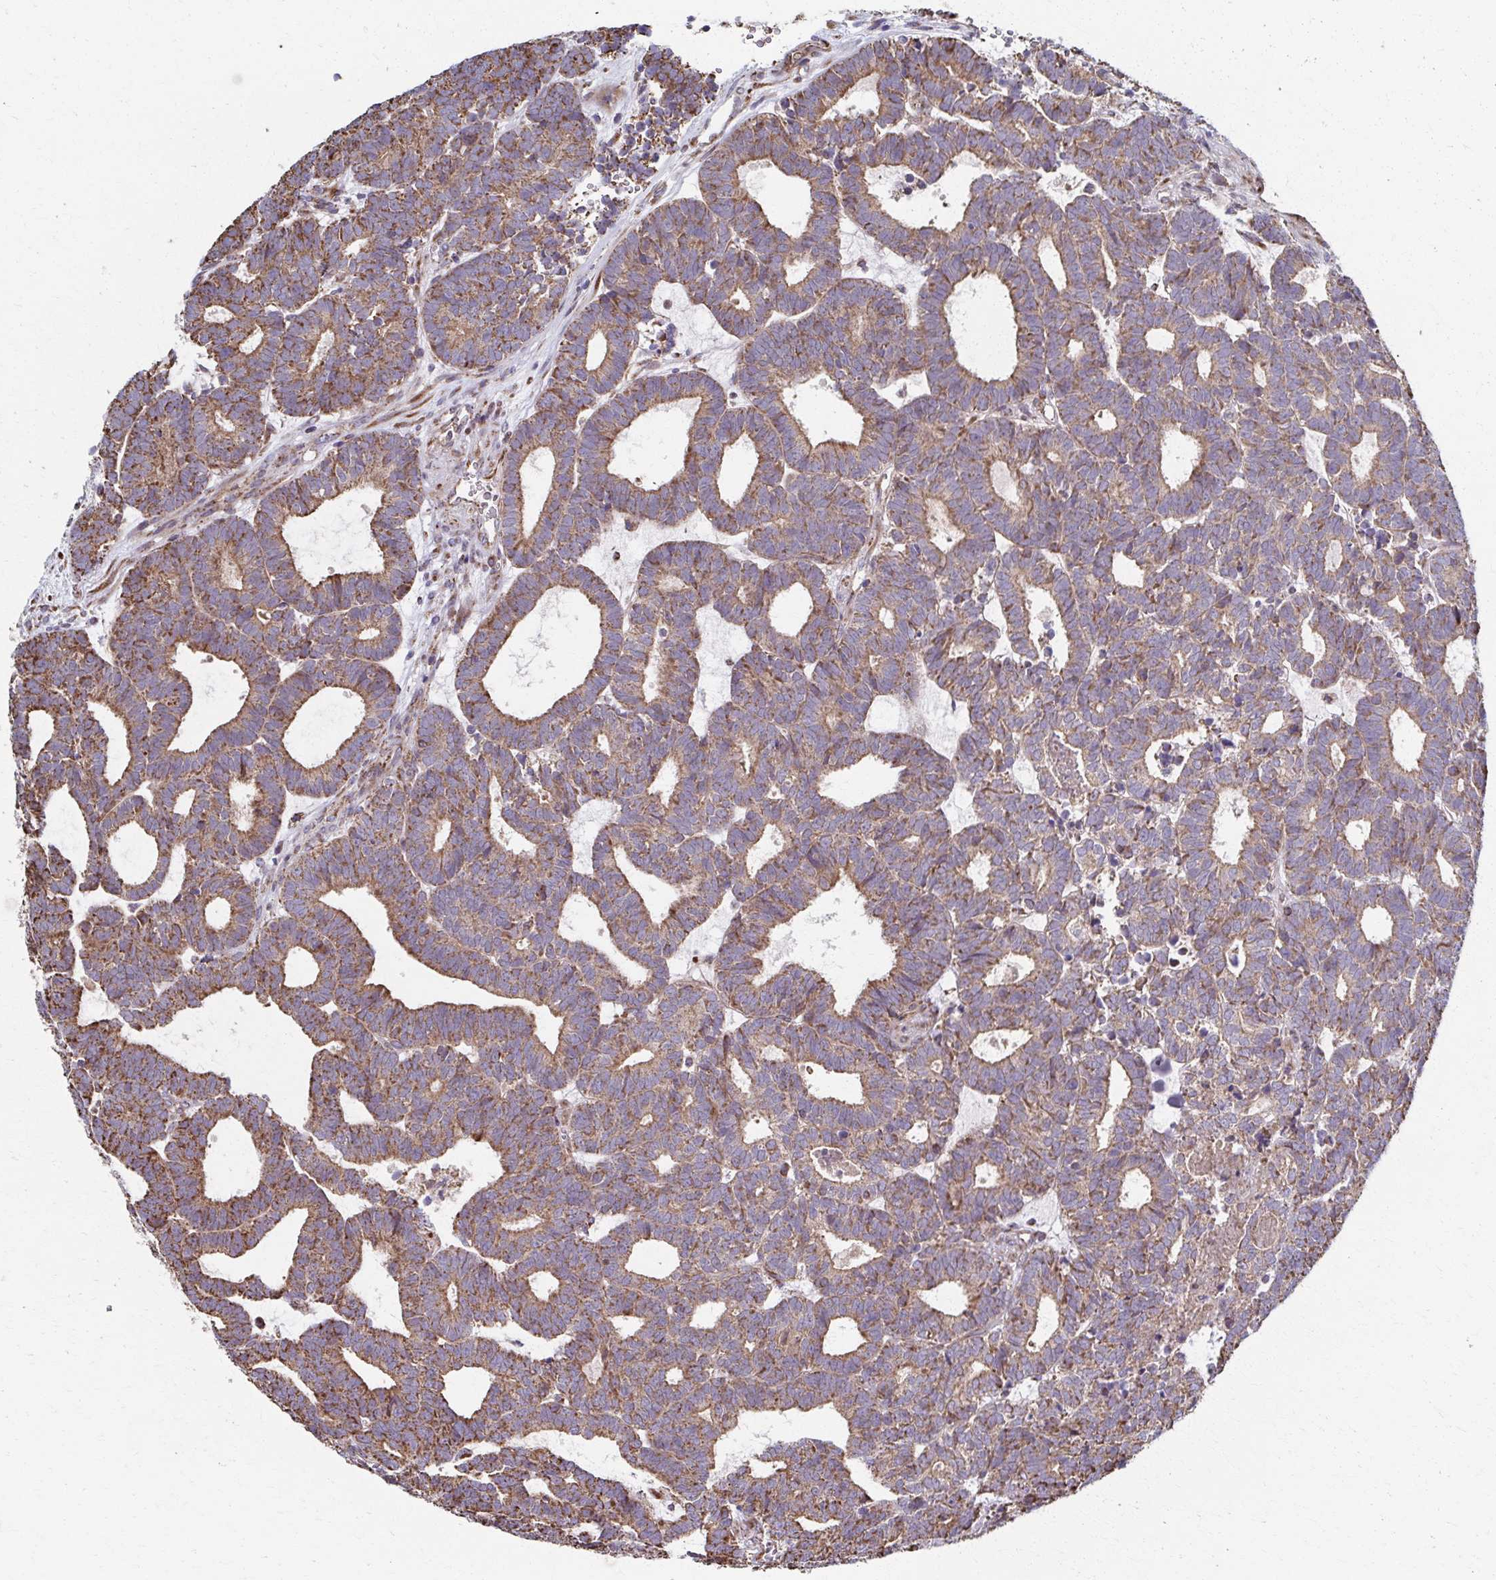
{"staining": {"intensity": "moderate", "quantity": ">75%", "location": "cytoplasmic/membranous"}, "tissue": "head and neck cancer", "cell_type": "Tumor cells", "image_type": "cancer", "snomed": [{"axis": "morphology", "description": "Adenocarcinoma, NOS"}, {"axis": "topography", "description": "Head-Neck"}], "caption": "Head and neck cancer was stained to show a protein in brown. There is medium levels of moderate cytoplasmic/membranous staining in approximately >75% of tumor cells. The protein of interest is shown in brown color, while the nuclei are stained blue.", "gene": "SAT1", "patient": {"sex": "female", "age": 81}}